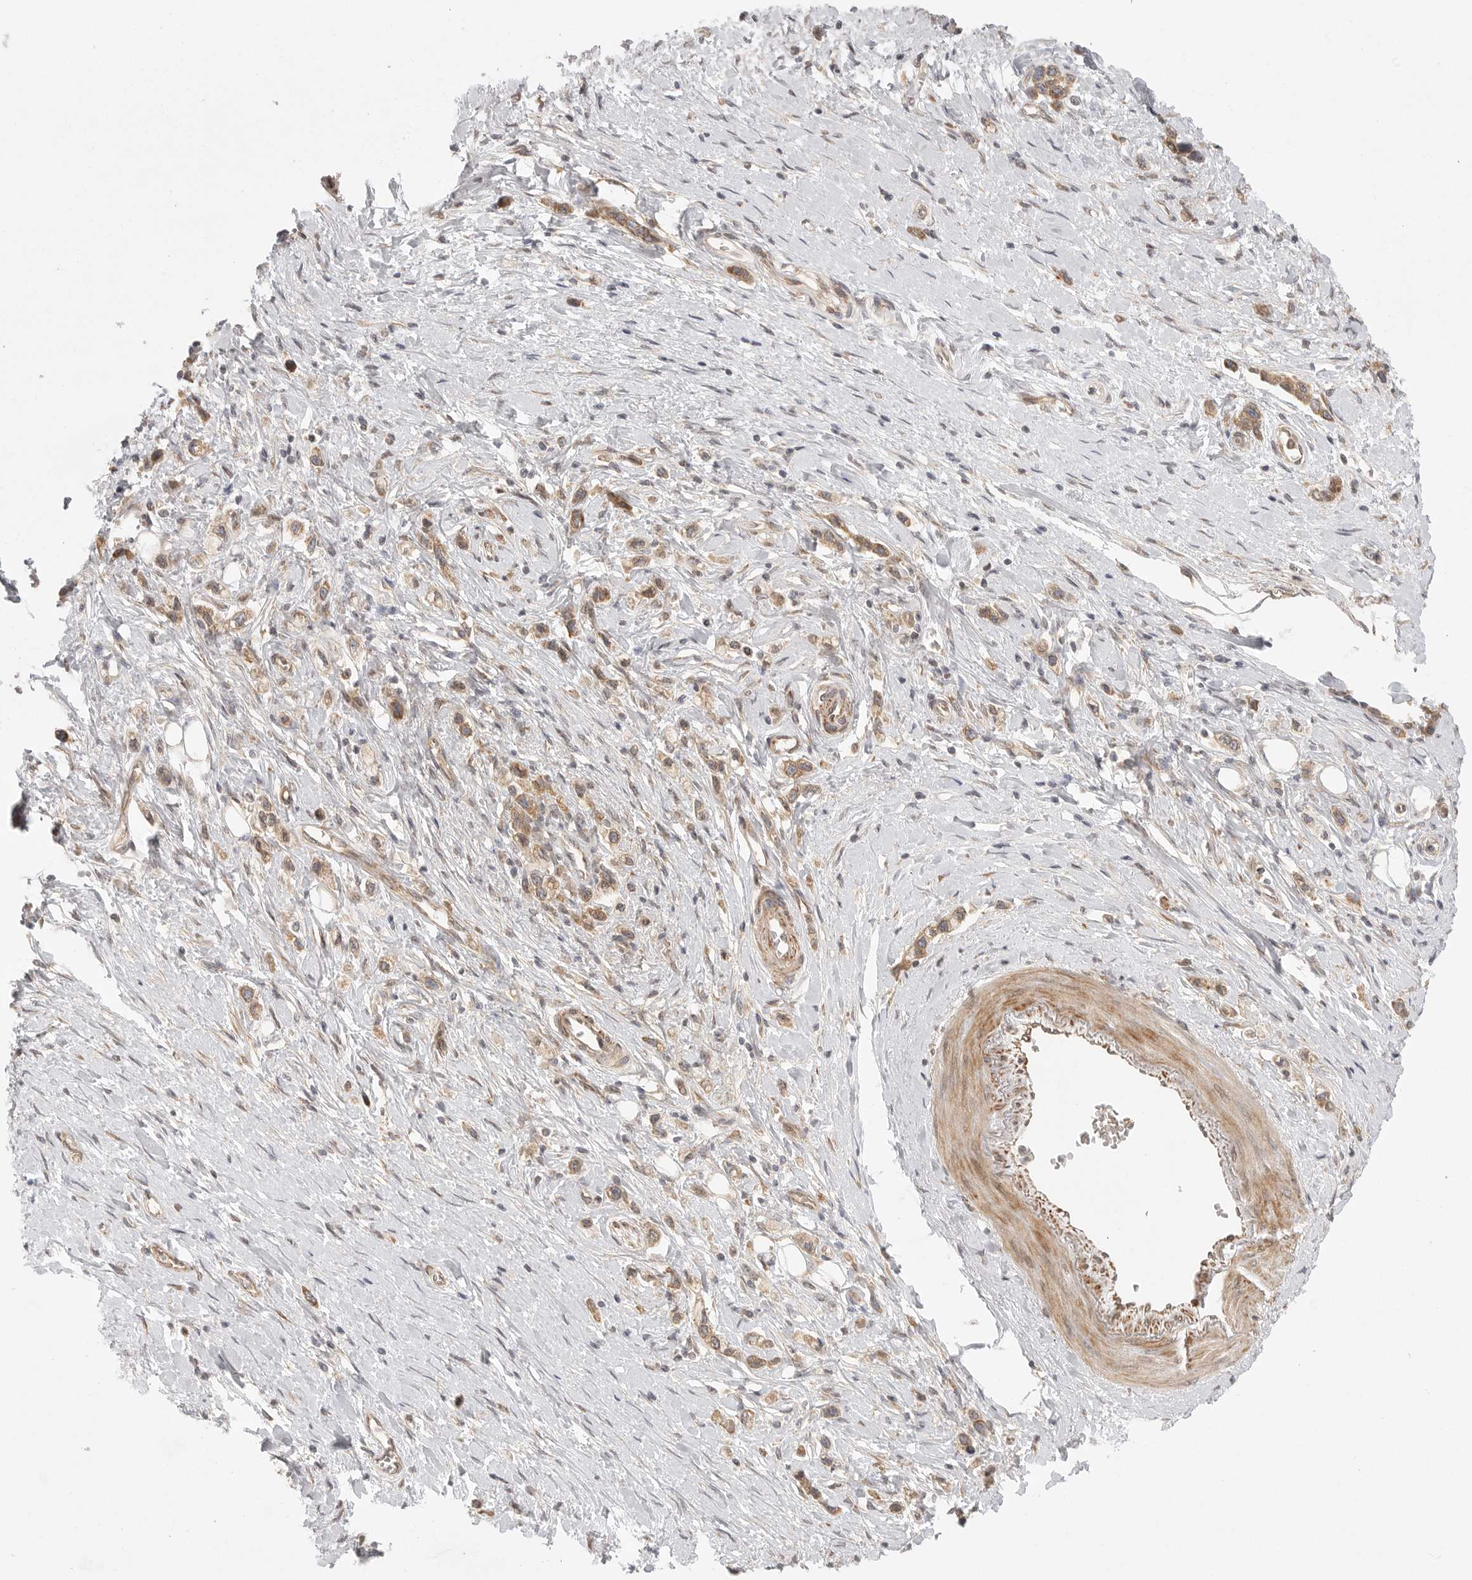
{"staining": {"intensity": "moderate", "quantity": ">75%", "location": "cytoplasmic/membranous"}, "tissue": "stomach cancer", "cell_type": "Tumor cells", "image_type": "cancer", "snomed": [{"axis": "morphology", "description": "Adenocarcinoma, NOS"}, {"axis": "topography", "description": "Stomach"}], "caption": "An image showing moderate cytoplasmic/membranous positivity in about >75% of tumor cells in stomach cancer, as visualized by brown immunohistochemical staining.", "gene": "CERS2", "patient": {"sex": "female", "age": 65}}